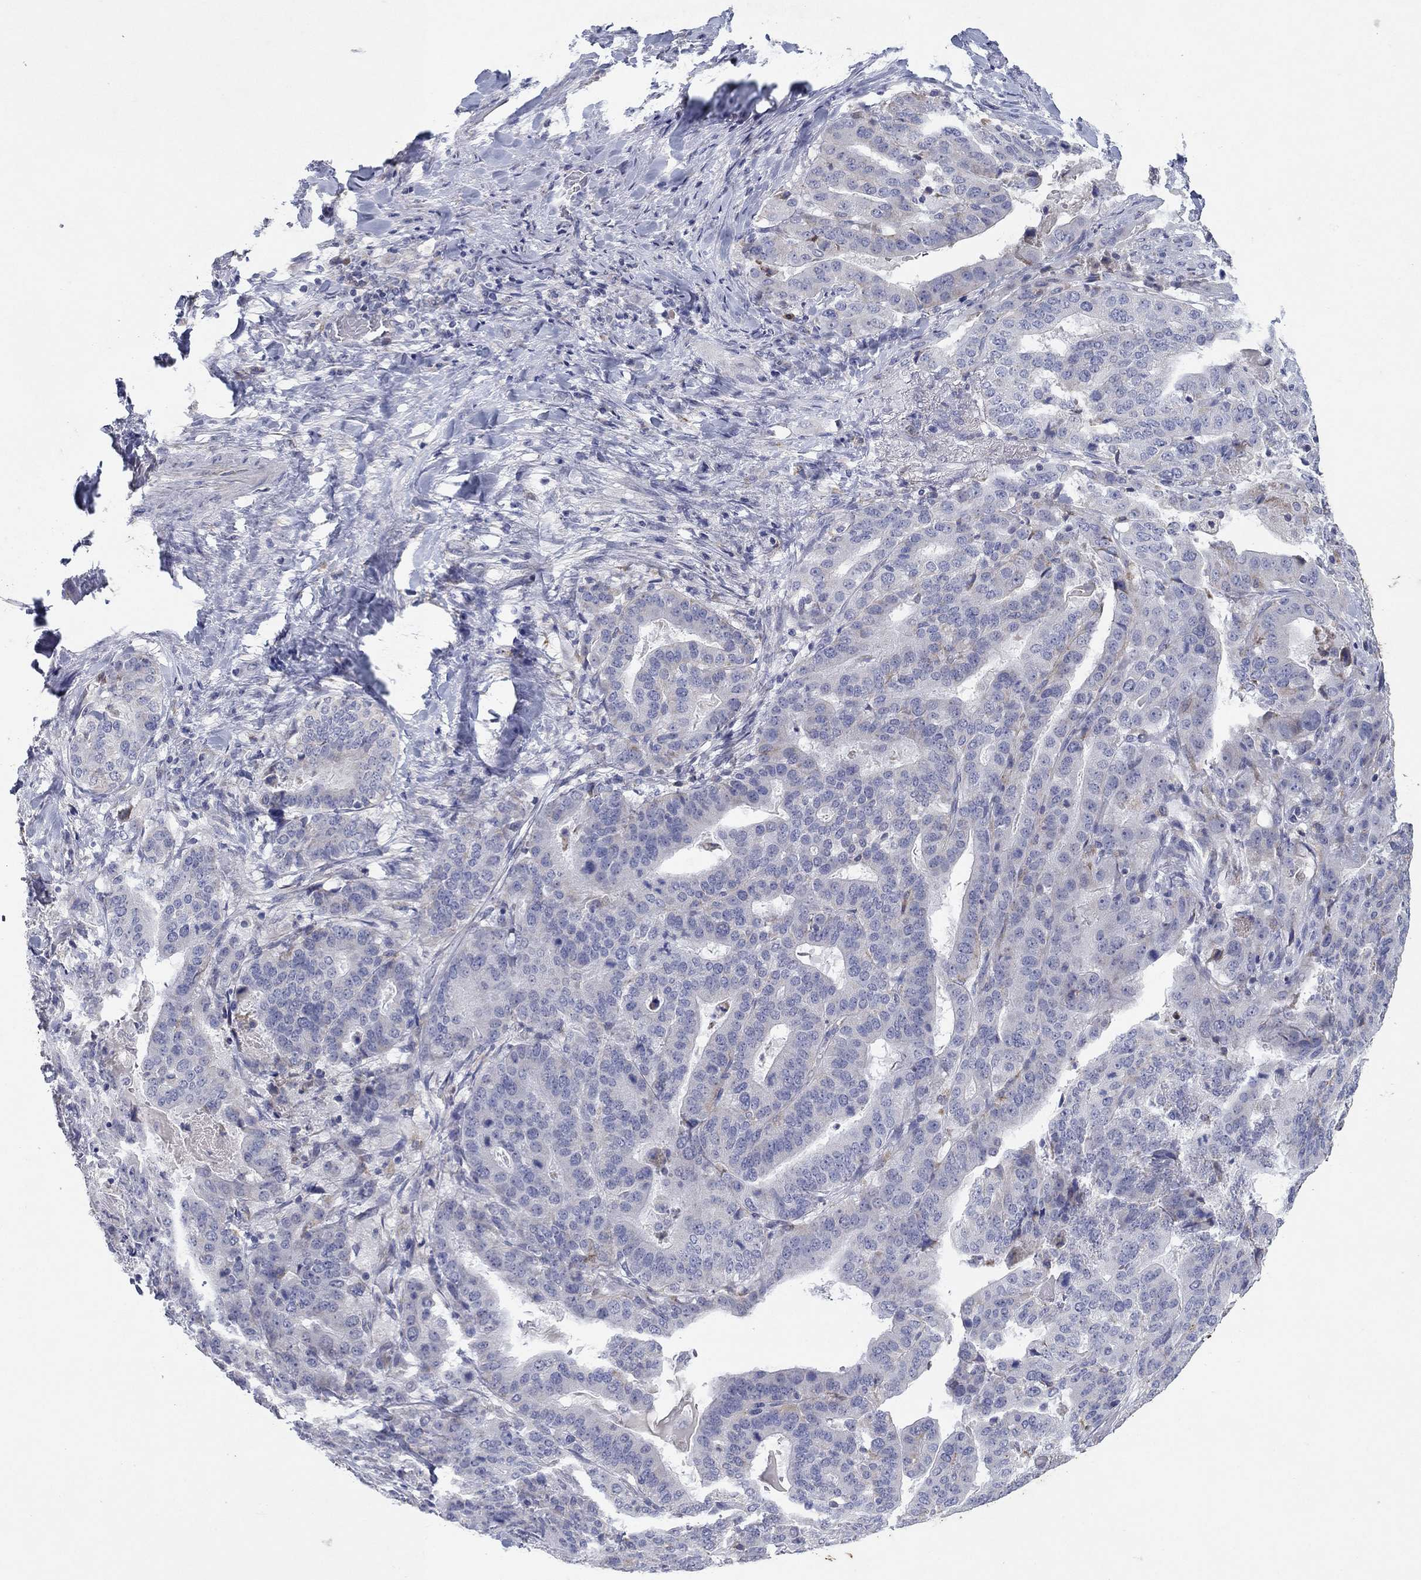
{"staining": {"intensity": "negative", "quantity": "none", "location": "none"}, "tissue": "stomach cancer", "cell_type": "Tumor cells", "image_type": "cancer", "snomed": [{"axis": "morphology", "description": "Adenocarcinoma, NOS"}, {"axis": "topography", "description": "Stomach"}], "caption": "High power microscopy image of an IHC image of stomach adenocarcinoma, revealing no significant staining in tumor cells.", "gene": "PTGDS", "patient": {"sex": "male", "age": 48}}